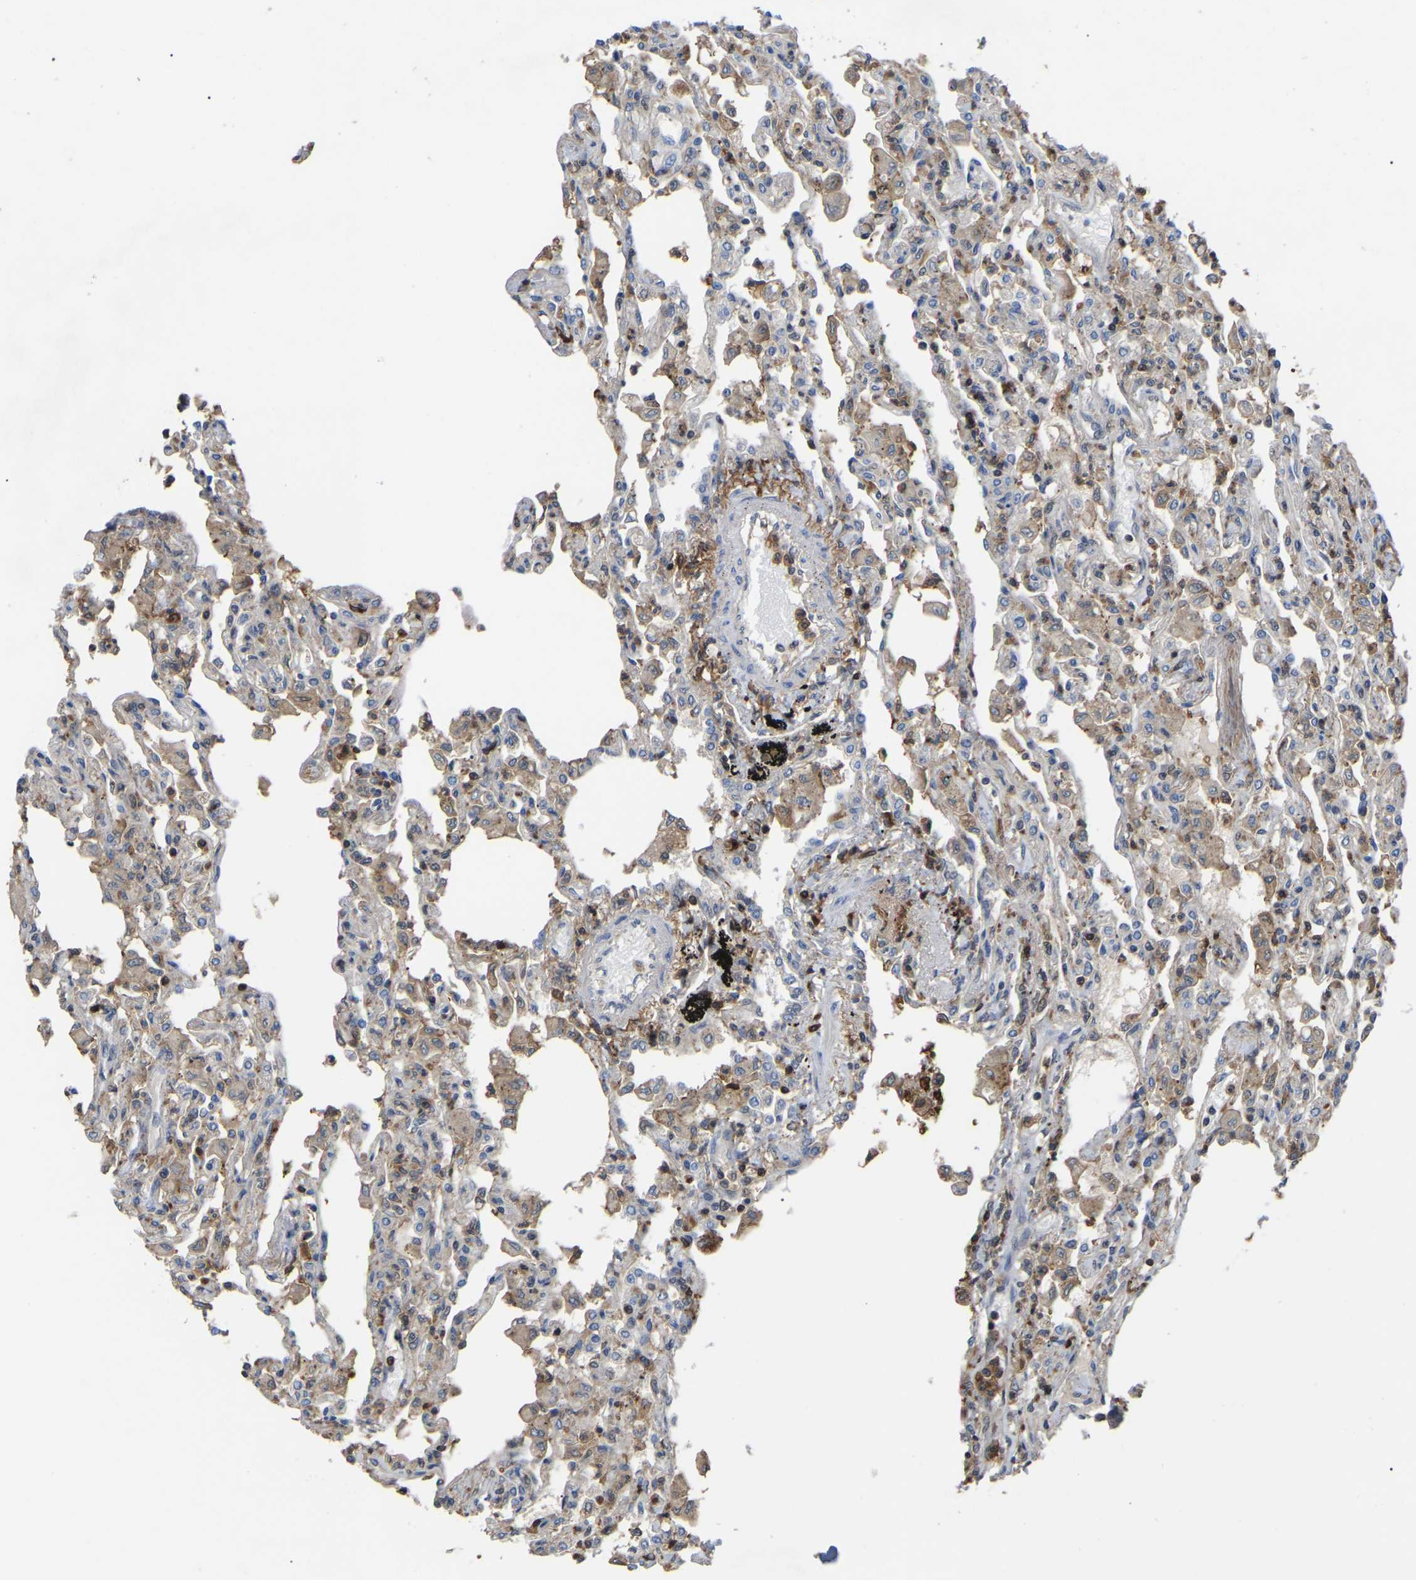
{"staining": {"intensity": "weak", "quantity": "<25%", "location": "cytoplasmic/membranous"}, "tissue": "lung", "cell_type": "Alveolar cells", "image_type": "normal", "snomed": [{"axis": "morphology", "description": "Normal tissue, NOS"}, {"axis": "topography", "description": "Bronchus"}, {"axis": "topography", "description": "Lung"}], "caption": "Micrograph shows no significant protein positivity in alveolar cells of benign lung.", "gene": "CIT", "patient": {"sex": "female", "age": 49}}